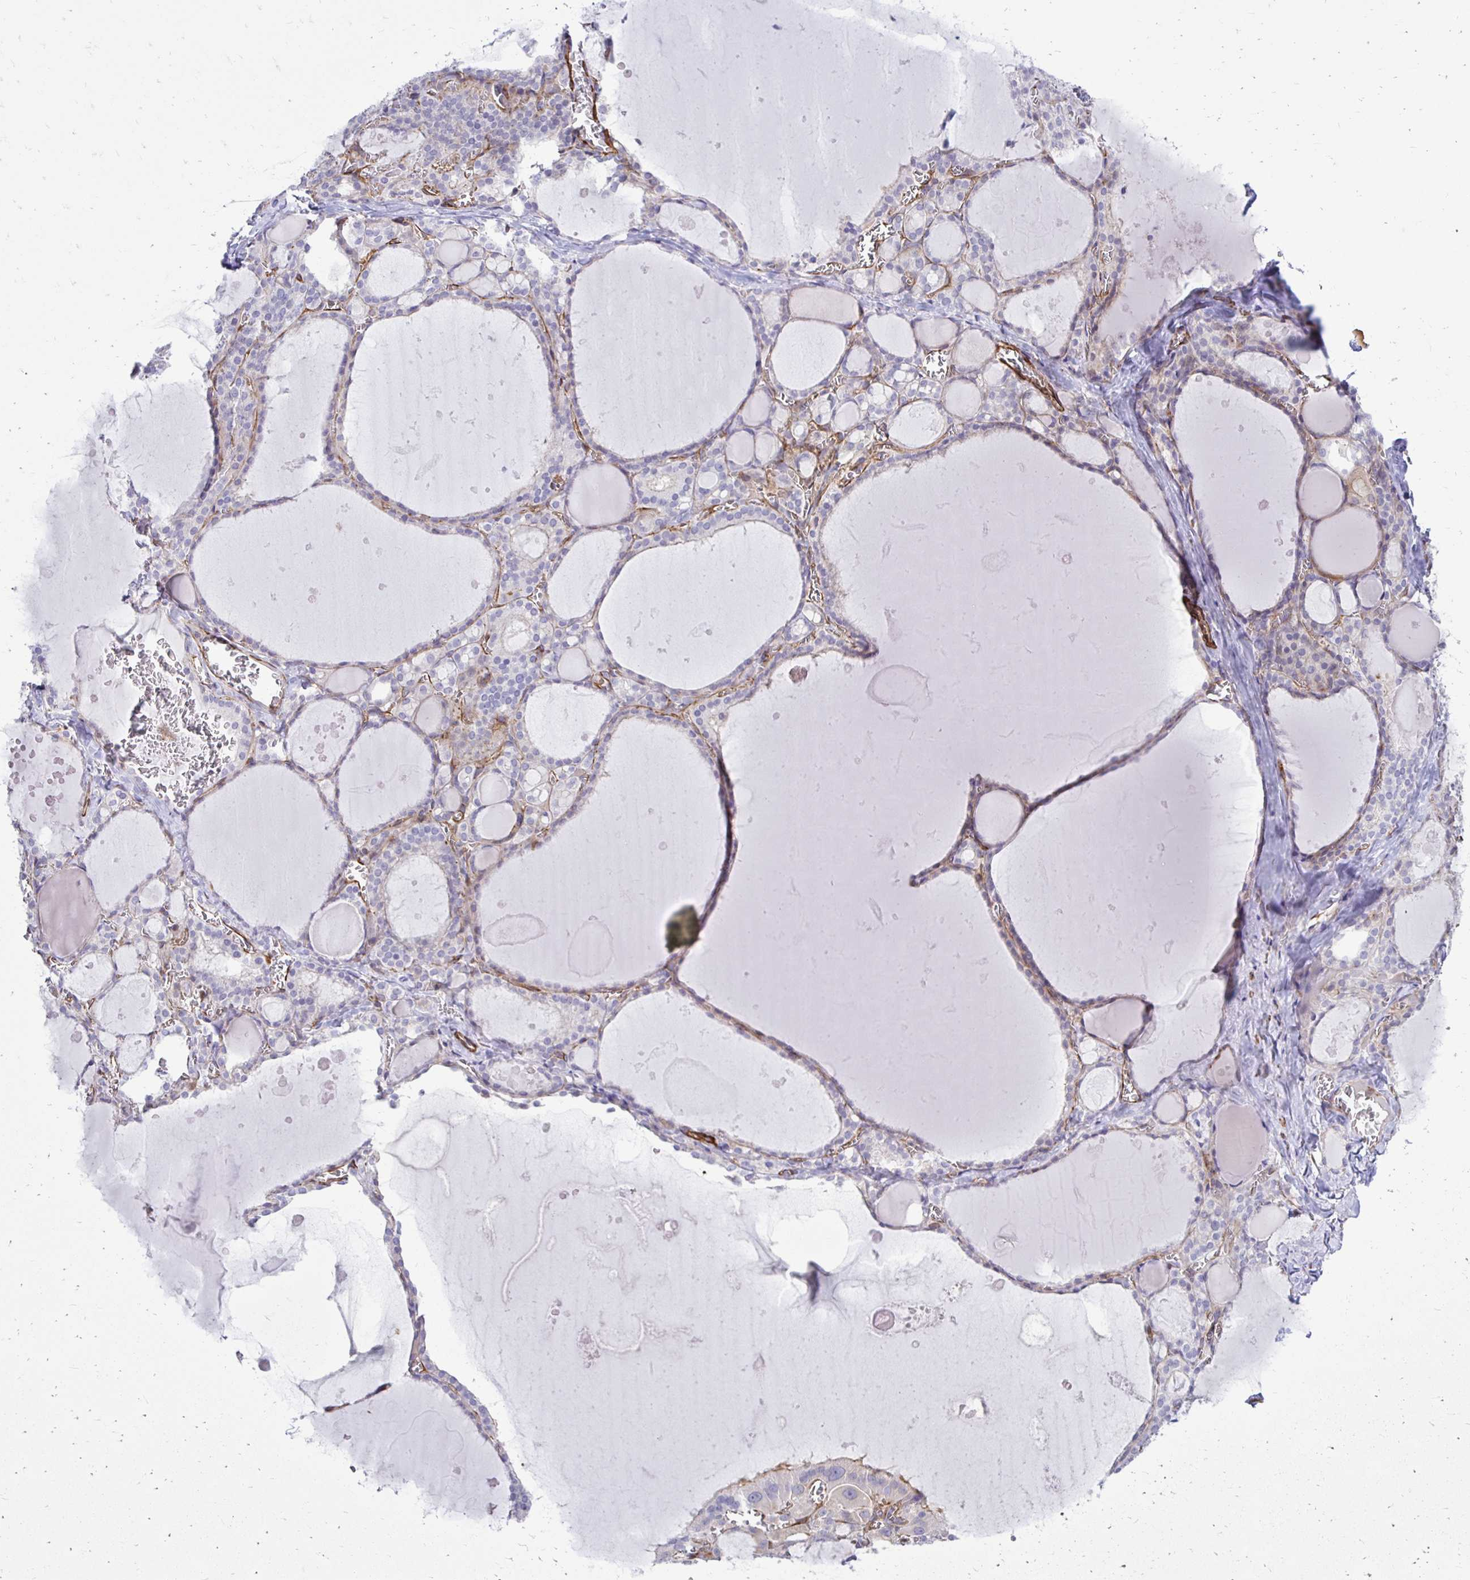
{"staining": {"intensity": "weak", "quantity": "25%-75%", "location": "cytoplasmic/membranous"}, "tissue": "thyroid gland", "cell_type": "Glandular cells", "image_type": "normal", "snomed": [{"axis": "morphology", "description": "Normal tissue, NOS"}, {"axis": "topography", "description": "Thyroid gland"}], "caption": "IHC of benign thyroid gland exhibits low levels of weak cytoplasmic/membranous staining in approximately 25%-75% of glandular cells. (Brightfield microscopy of DAB IHC at high magnification).", "gene": "CTPS1", "patient": {"sex": "male", "age": 56}}